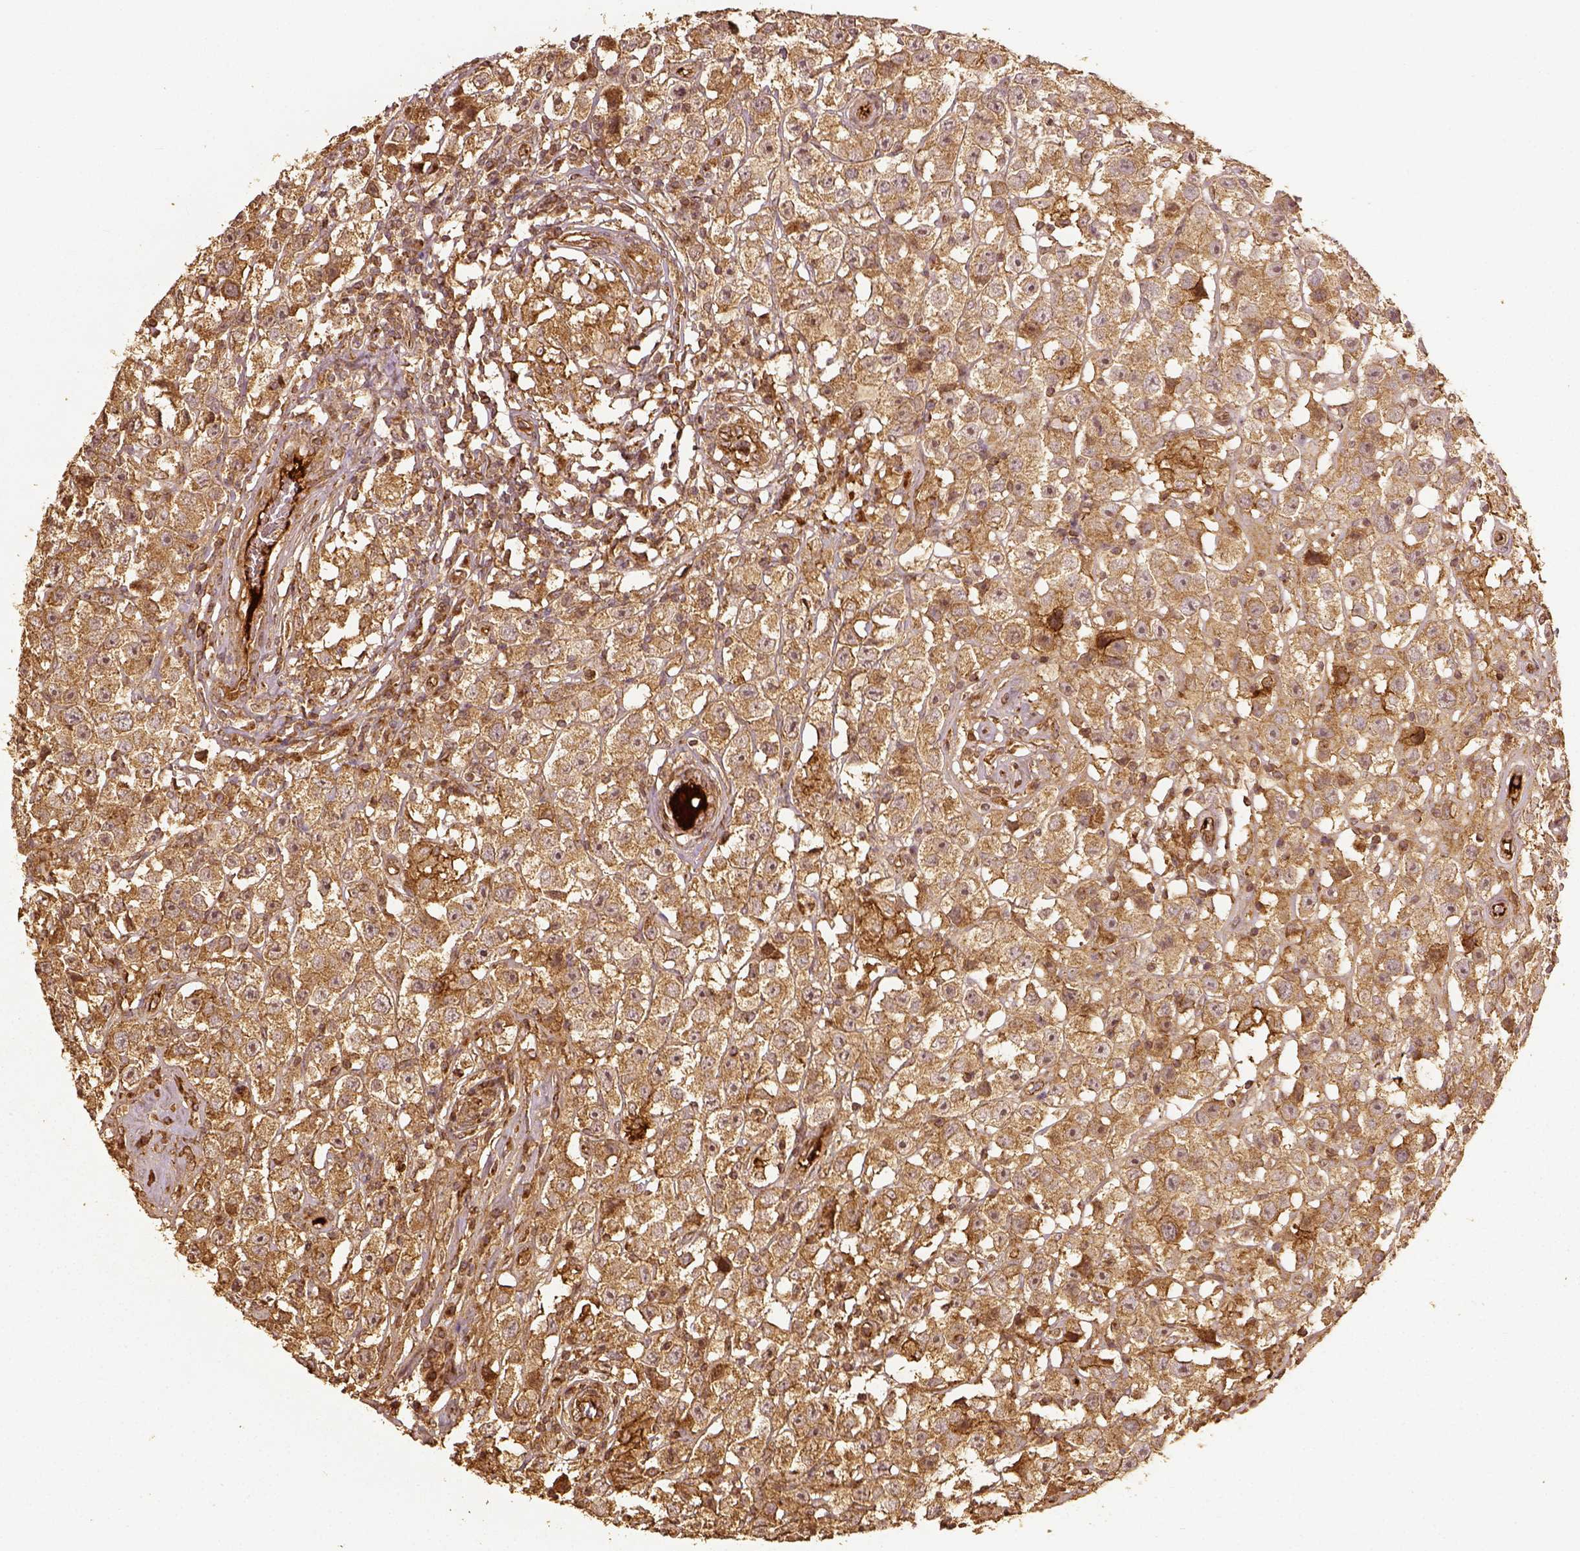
{"staining": {"intensity": "moderate", "quantity": ">75%", "location": "cytoplasmic/membranous"}, "tissue": "testis cancer", "cell_type": "Tumor cells", "image_type": "cancer", "snomed": [{"axis": "morphology", "description": "Seminoma, NOS"}, {"axis": "topography", "description": "Testis"}], "caption": "Immunohistochemistry (IHC) histopathology image of neoplastic tissue: human seminoma (testis) stained using immunohistochemistry exhibits medium levels of moderate protein expression localized specifically in the cytoplasmic/membranous of tumor cells, appearing as a cytoplasmic/membranous brown color.", "gene": "VEGFA", "patient": {"sex": "male", "age": 45}}